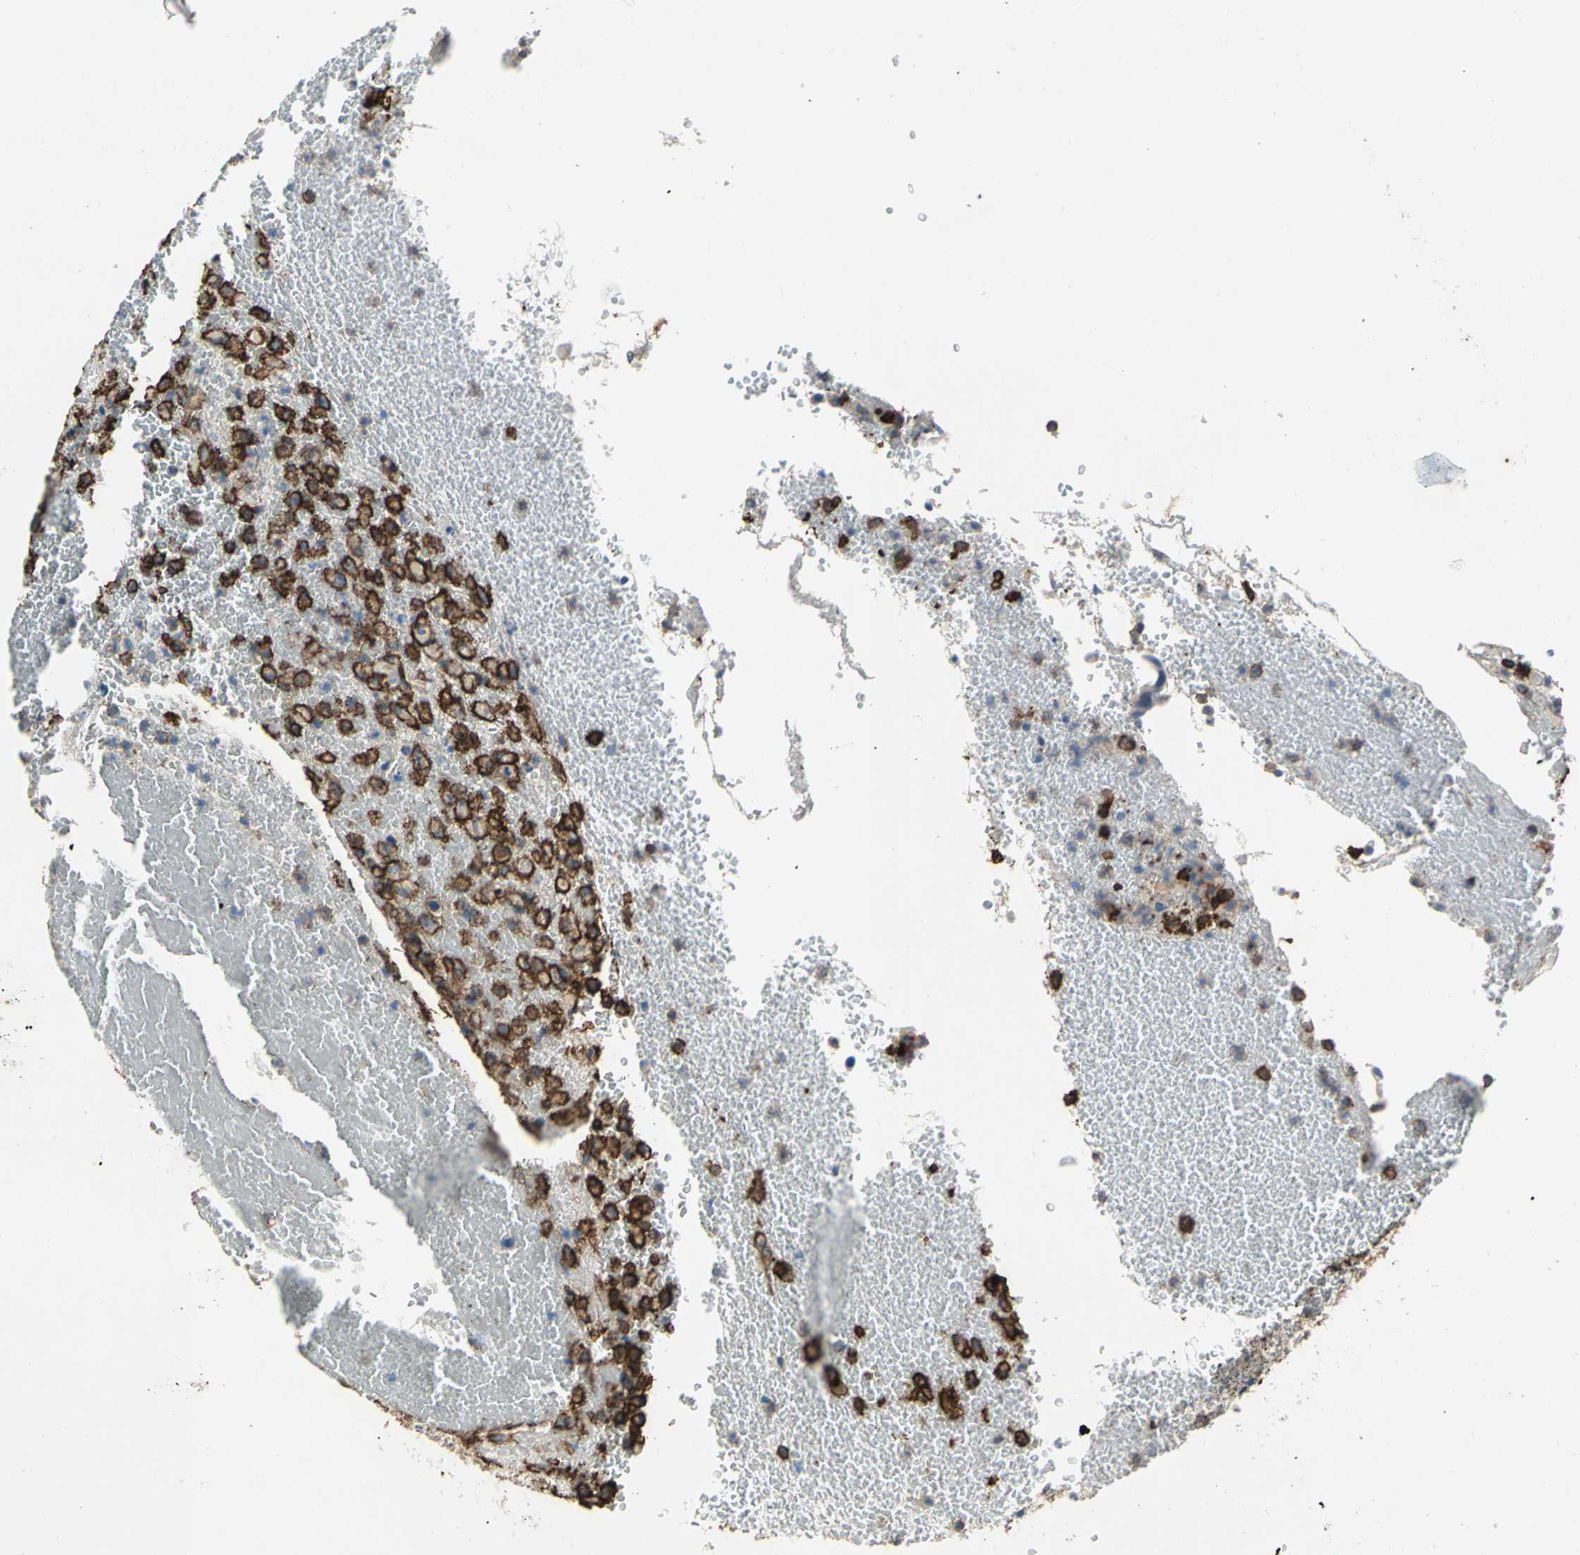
{"staining": {"intensity": "strong", "quantity": ">75%", "location": "cytoplasmic/membranous"}, "tissue": "urothelial cancer", "cell_type": "Tumor cells", "image_type": "cancer", "snomed": [{"axis": "morphology", "description": "Urothelial carcinoma, High grade"}, {"axis": "topography", "description": "Urinary bladder"}], "caption": "A high-resolution image shows immunohistochemistry (IHC) staining of urothelial cancer, which displays strong cytoplasmic/membranous expression in about >75% of tumor cells.", "gene": "CD44", "patient": {"sex": "male", "age": 66}}